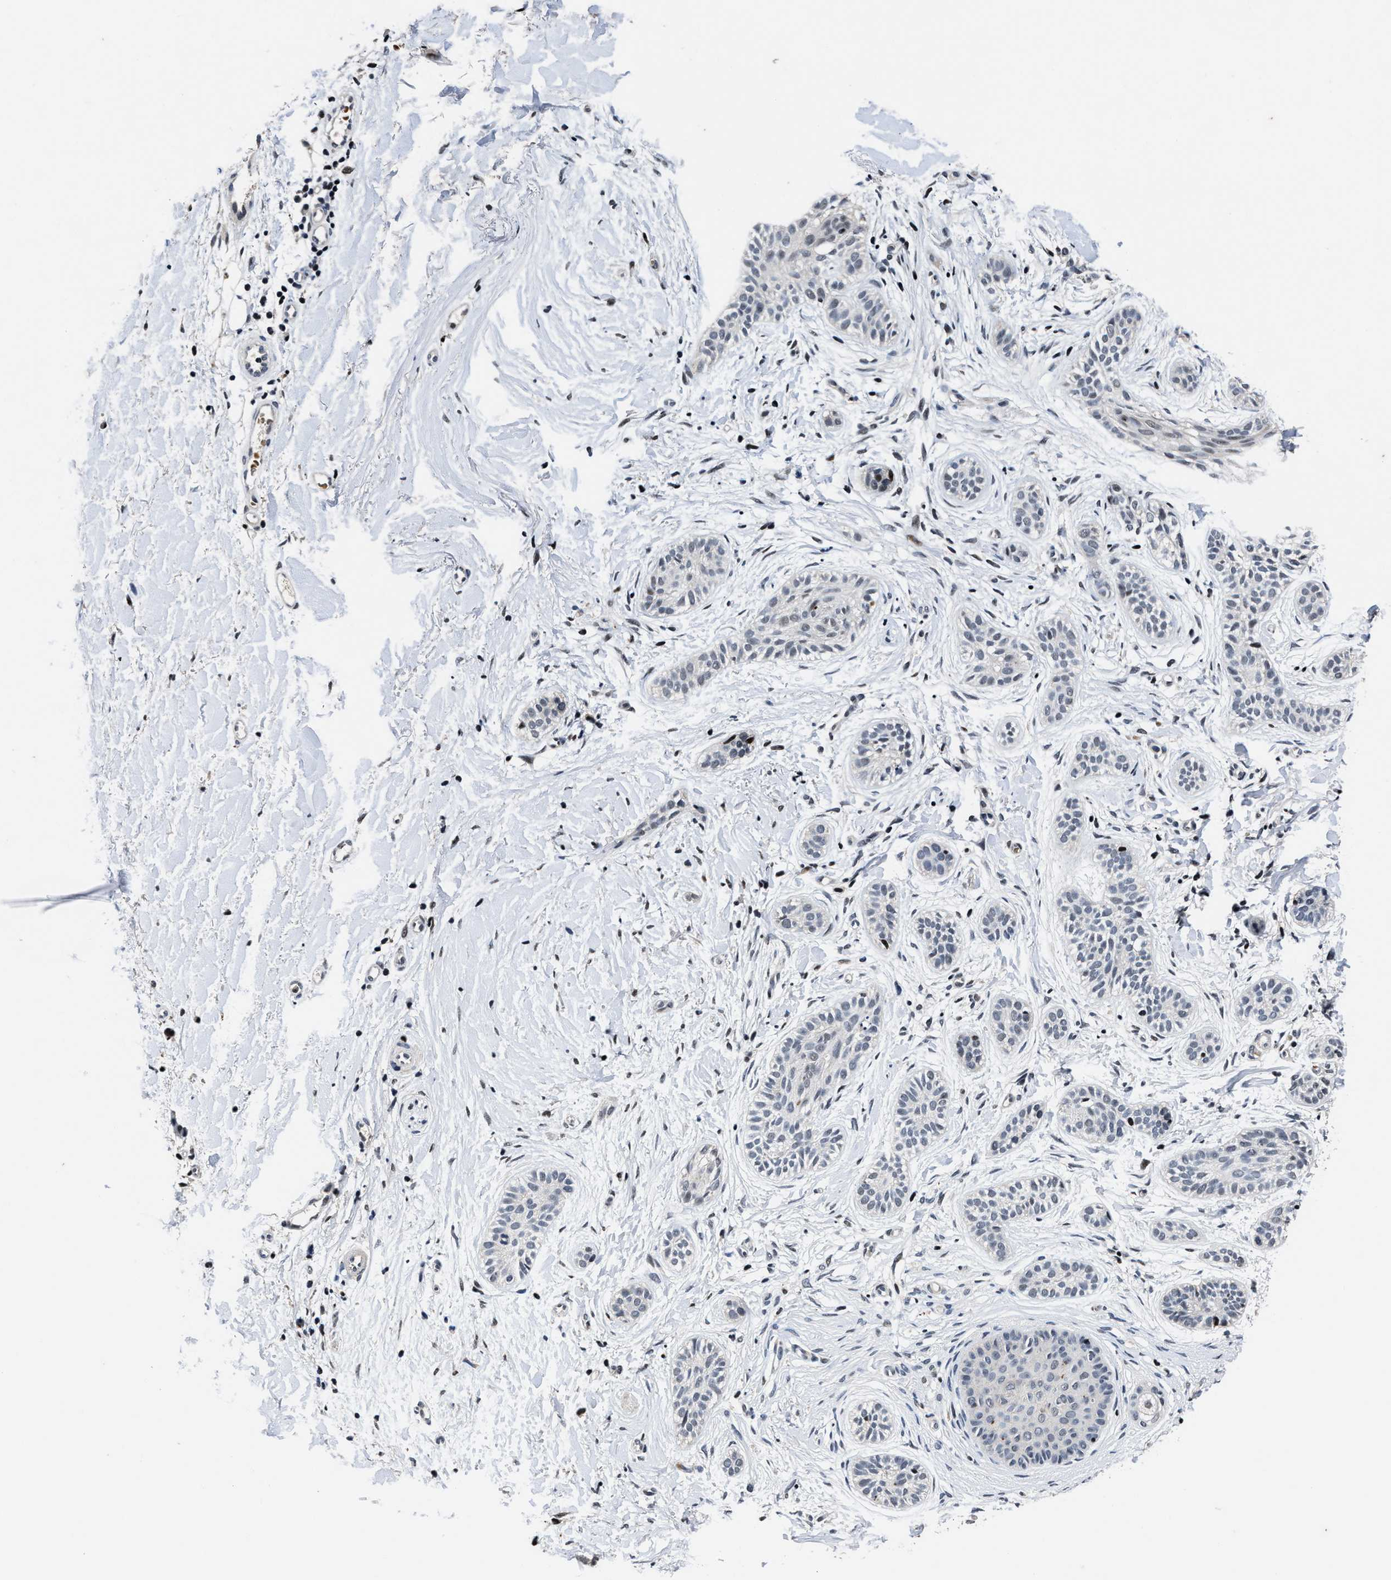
{"staining": {"intensity": "negative", "quantity": "none", "location": "none"}, "tissue": "skin cancer", "cell_type": "Tumor cells", "image_type": "cancer", "snomed": [{"axis": "morphology", "description": "Normal tissue, NOS"}, {"axis": "morphology", "description": "Basal cell carcinoma"}, {"axis": "topography", "description": "Skin"}], "caption": "High magnification brightfield microscopy of basal cell carcinoma (skin) stained with DAB (3,3'-diaminobenzidine) (brown) and counterstained with hematoxylin (blue): tumor cells show no significant staining. The staining was performed using DAB to visualize the protein expression in brown, while the nuclei were stained in blue with hematoxylin (Magnification: 20x).", "gene": "ZNF233", "patient": {"sex": "male", "age": 63}}